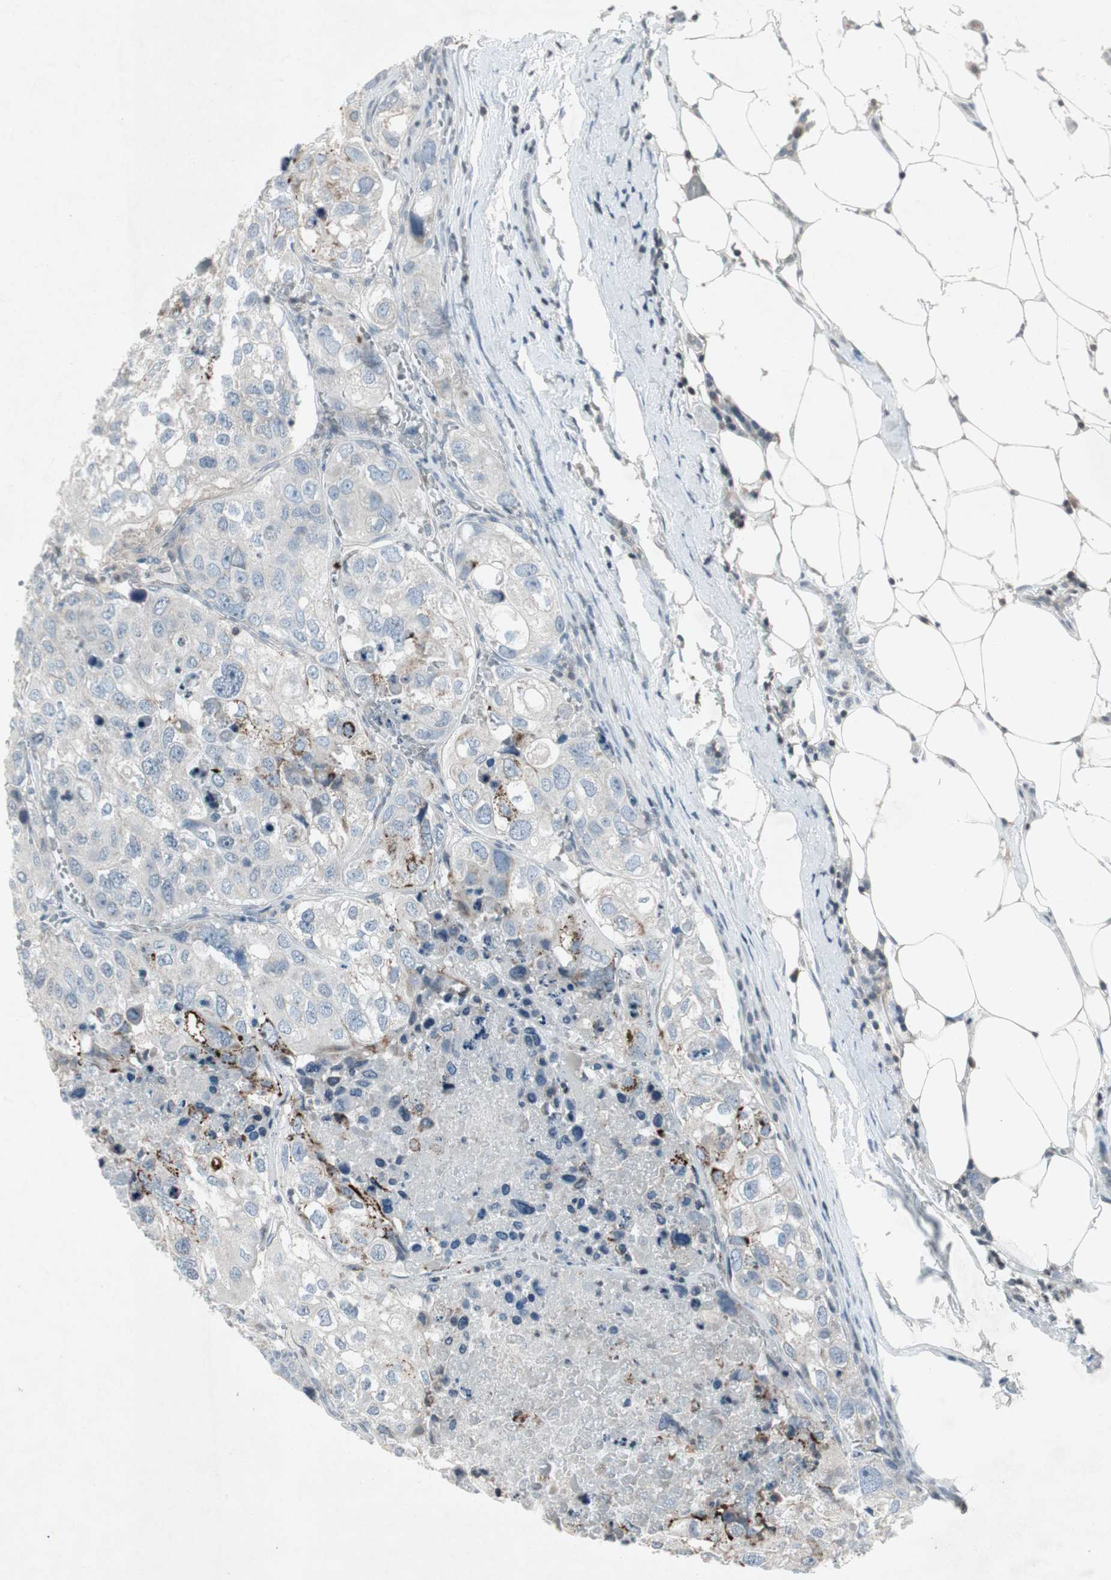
{"staining": {"intensity": "moderate", "quantity": "<25%", "location": "cytoplasmic/membranous"}, "tissue": "urothelial cancer", "cell_type": "Tumor cells", "image_type": "cancer", "snomed": [{"axis": "morphology", "description": "Urothelial carcinoma, High grade"}, {"axis": "topography", "description": "Lymph node"}, {"axis": "topography", "description": "Urinary bladder"}], "caption": "IHC image of neoplastic tissue: human urothelial carcinoma (high-grade) stained using immunohistochemistry (IHC) reveals low levels of moderate protein expression localized specifically in the cytoplasmic/membranous of tumor cells, appearing as a cytoplasmic/membranous brown color.", "gene": "ARG2", "patient": {"sex": "male", "age": 51}}